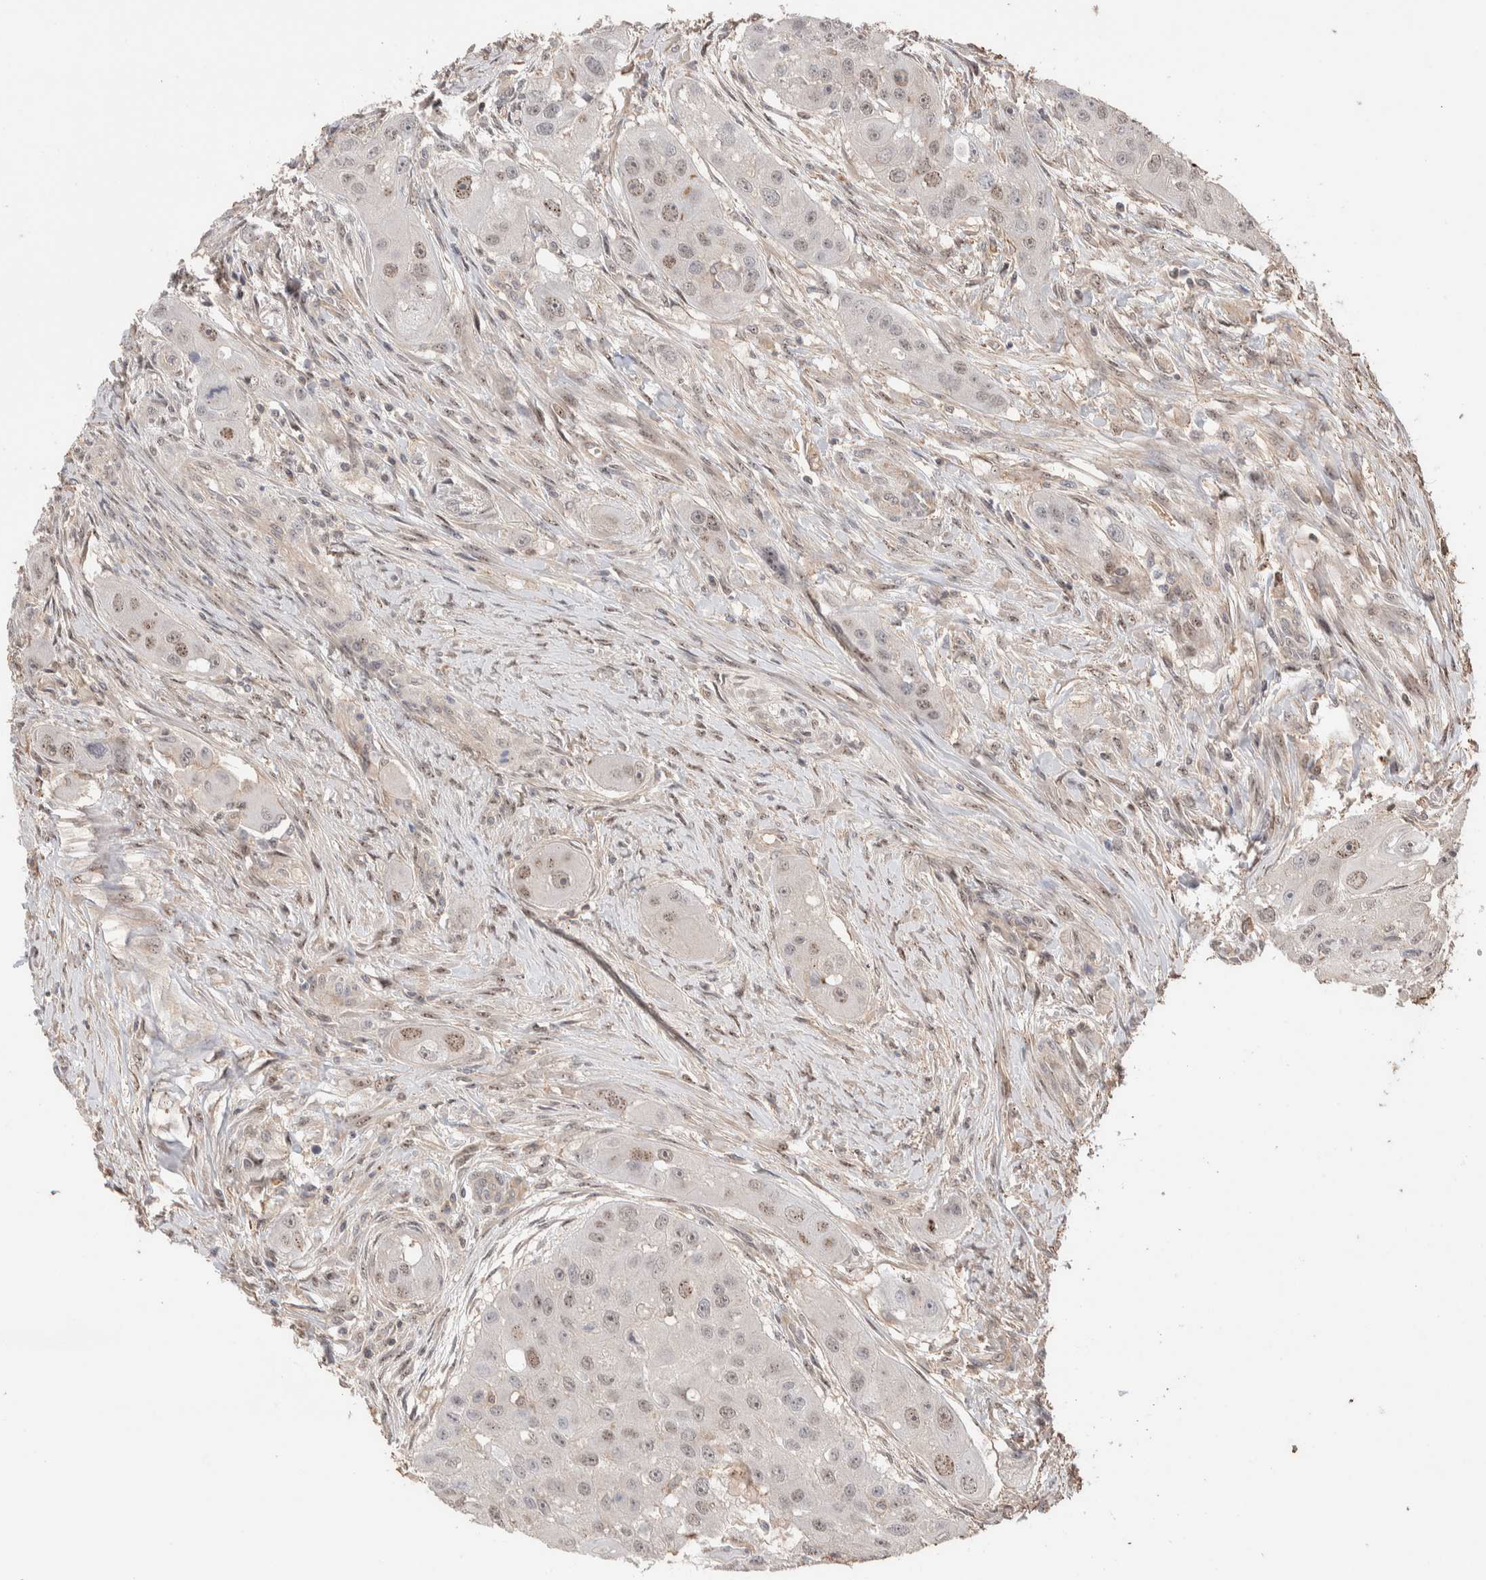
{"staining": {"intensity": "weak", "quantity": "<25%", "location": "nuclear"}, "tissue": "head and neck cancer", "cell_type": "Tumor cells", "image_type": "cancer", "snomed": [{"axis": "morphology", "description": "Normal tissue, NOS"}, {"axis": "morphology", "description": "Squamous cell carcinoma, NOS"}, {"axis": "topography", "description": "Skeletal muscle"}, {"axis": "topography", "description": "Head-Neck"}], "caption": "Tumor cells are negative for brown protein staining in head and neck cancer.", "gene": "ZNF704", "patient": {"sex": "male", "age": 51}}